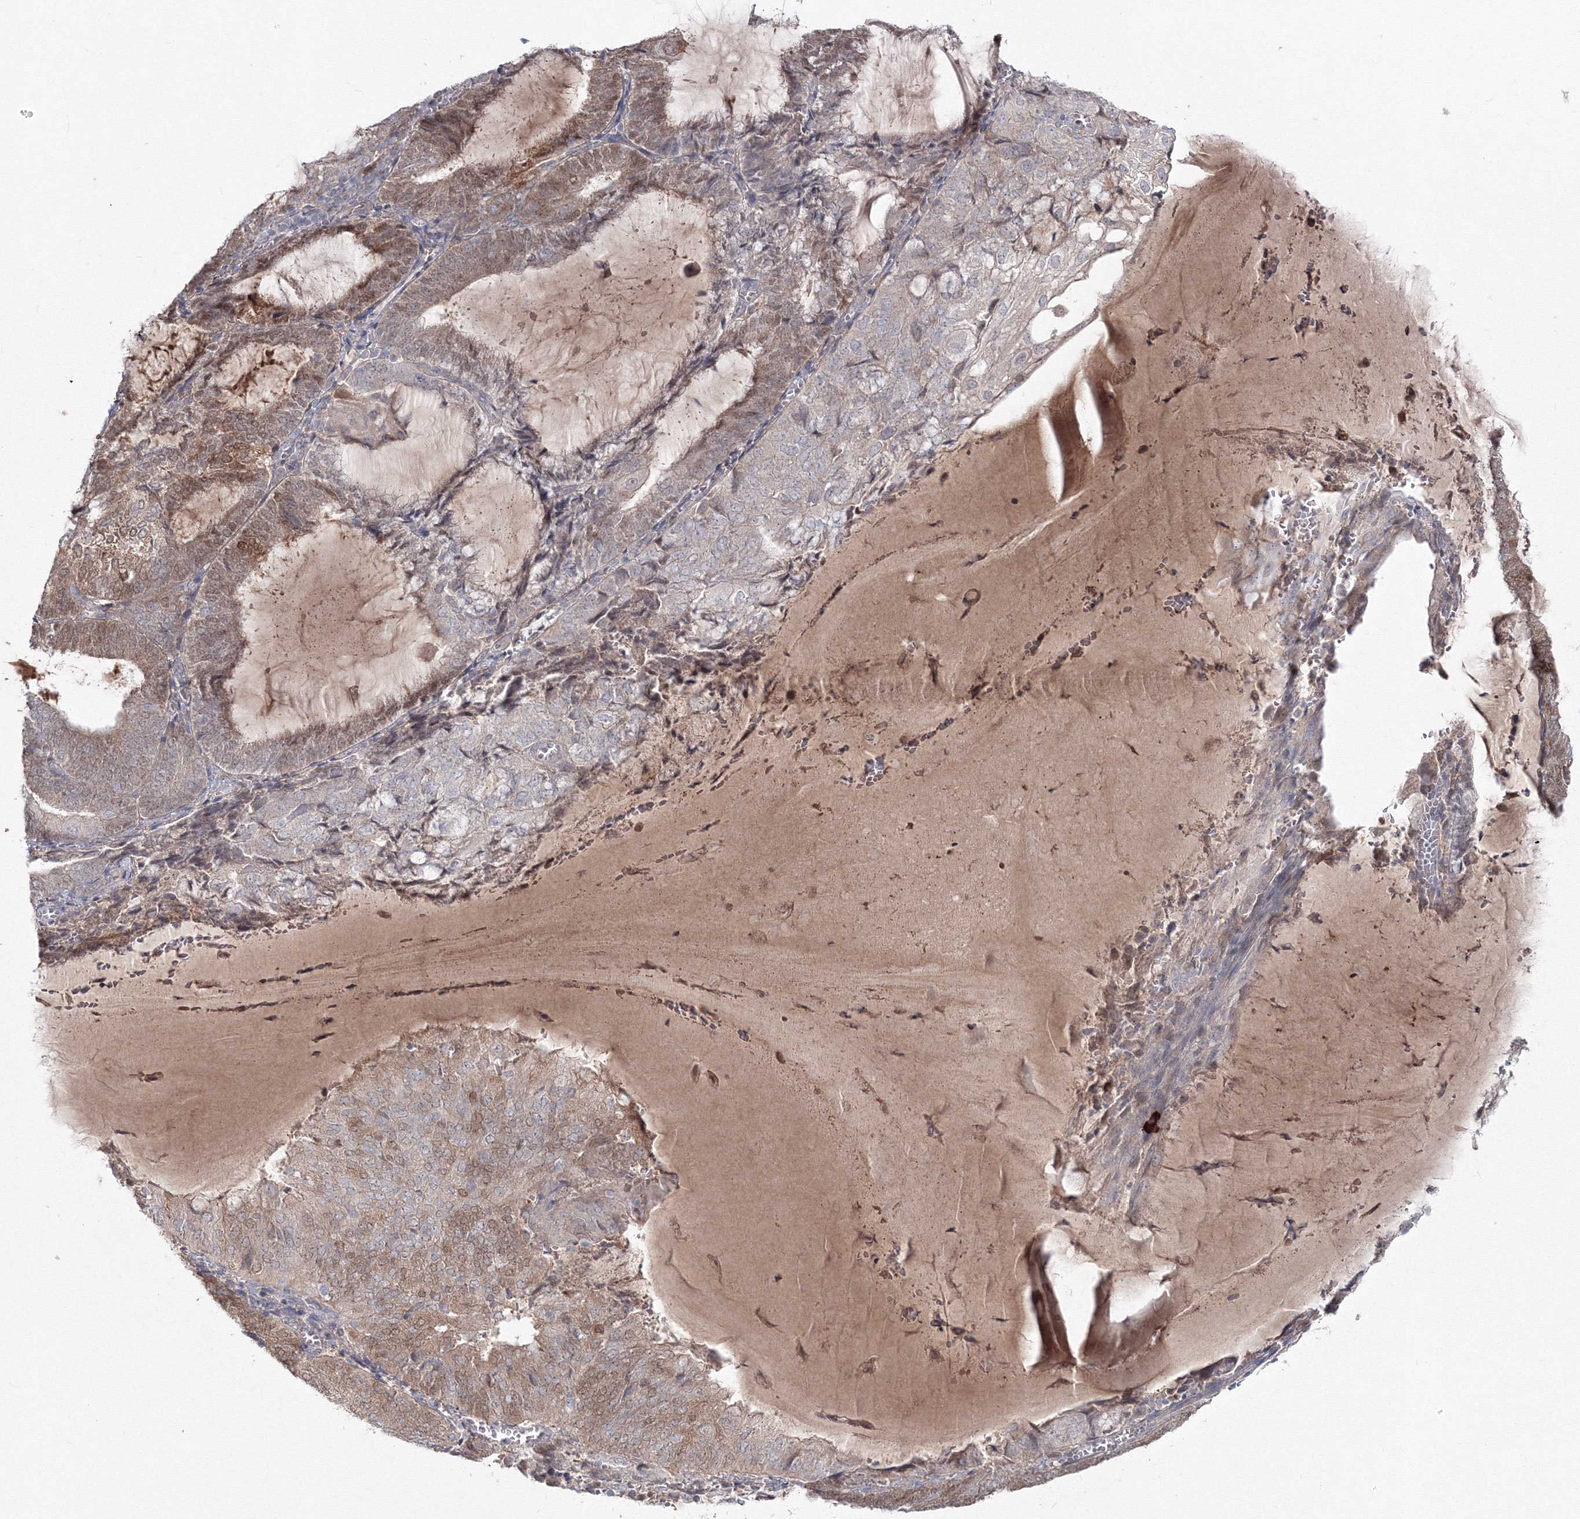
{"staining": {"intensity": "moderate", "quantity": "25%-75%", "location": "cytoplasmic/membranous"}, "tissue": "endometrial cancer", "cell_type": "Tumor cells", "image_type": "cancer", "snomed": [{"axis": "morphology", "description": "Adenocarcinoma, NOS"}, {"axis": "topography", "description": "Endometrium"}], "caption": "Brown immunohistochemical staining in endometrial adenocarcinoma displays moderate cytoplasmic/membranous staining in approximately 25%-75% of tumor cells.", "gene": "MKRN2", "patient": {"sex": "female", "age": 81}}